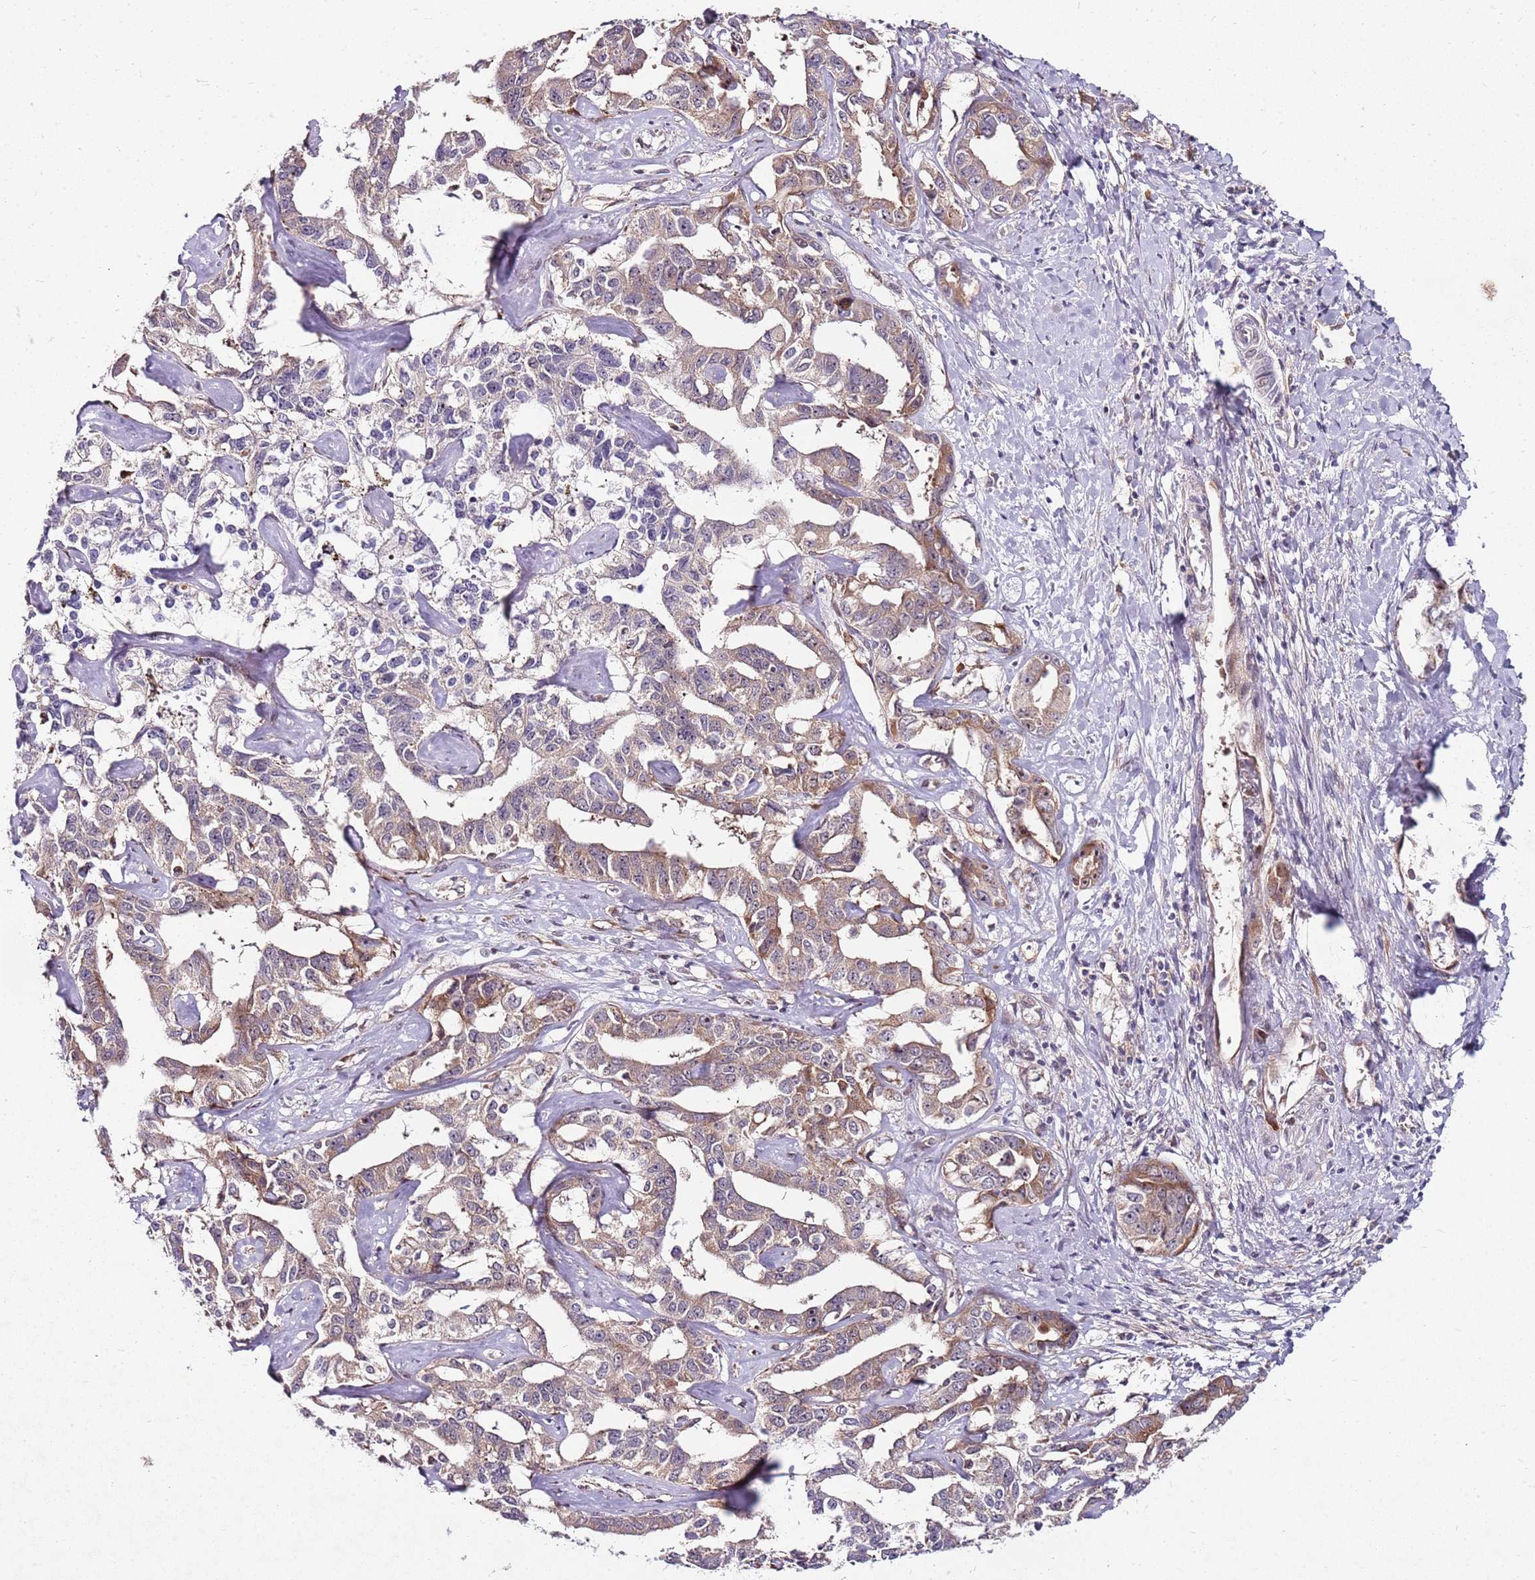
{"staining": {"intensity": "moderate", "quantity": "25%-75%", "location": "cytoplasmic/membranous,nuclear"}, "tissue": "liver cancer", "cell_type": "Tumor cells", "image_type": "cancer", "snomed": [{"axis": "morphology", "description": "Cholangiocarcinoma"}, {"axis": "topography", "description": "Liver"}], "caption": "The image shows a brown stain indicating the presence of a protein in the cytoplasmic/membranous and nuclear of tumor cells in liver cancer (cholangiocarcinoma).", "gene": "FBXL22", "patient": {"sex": "male", "age": 59}}